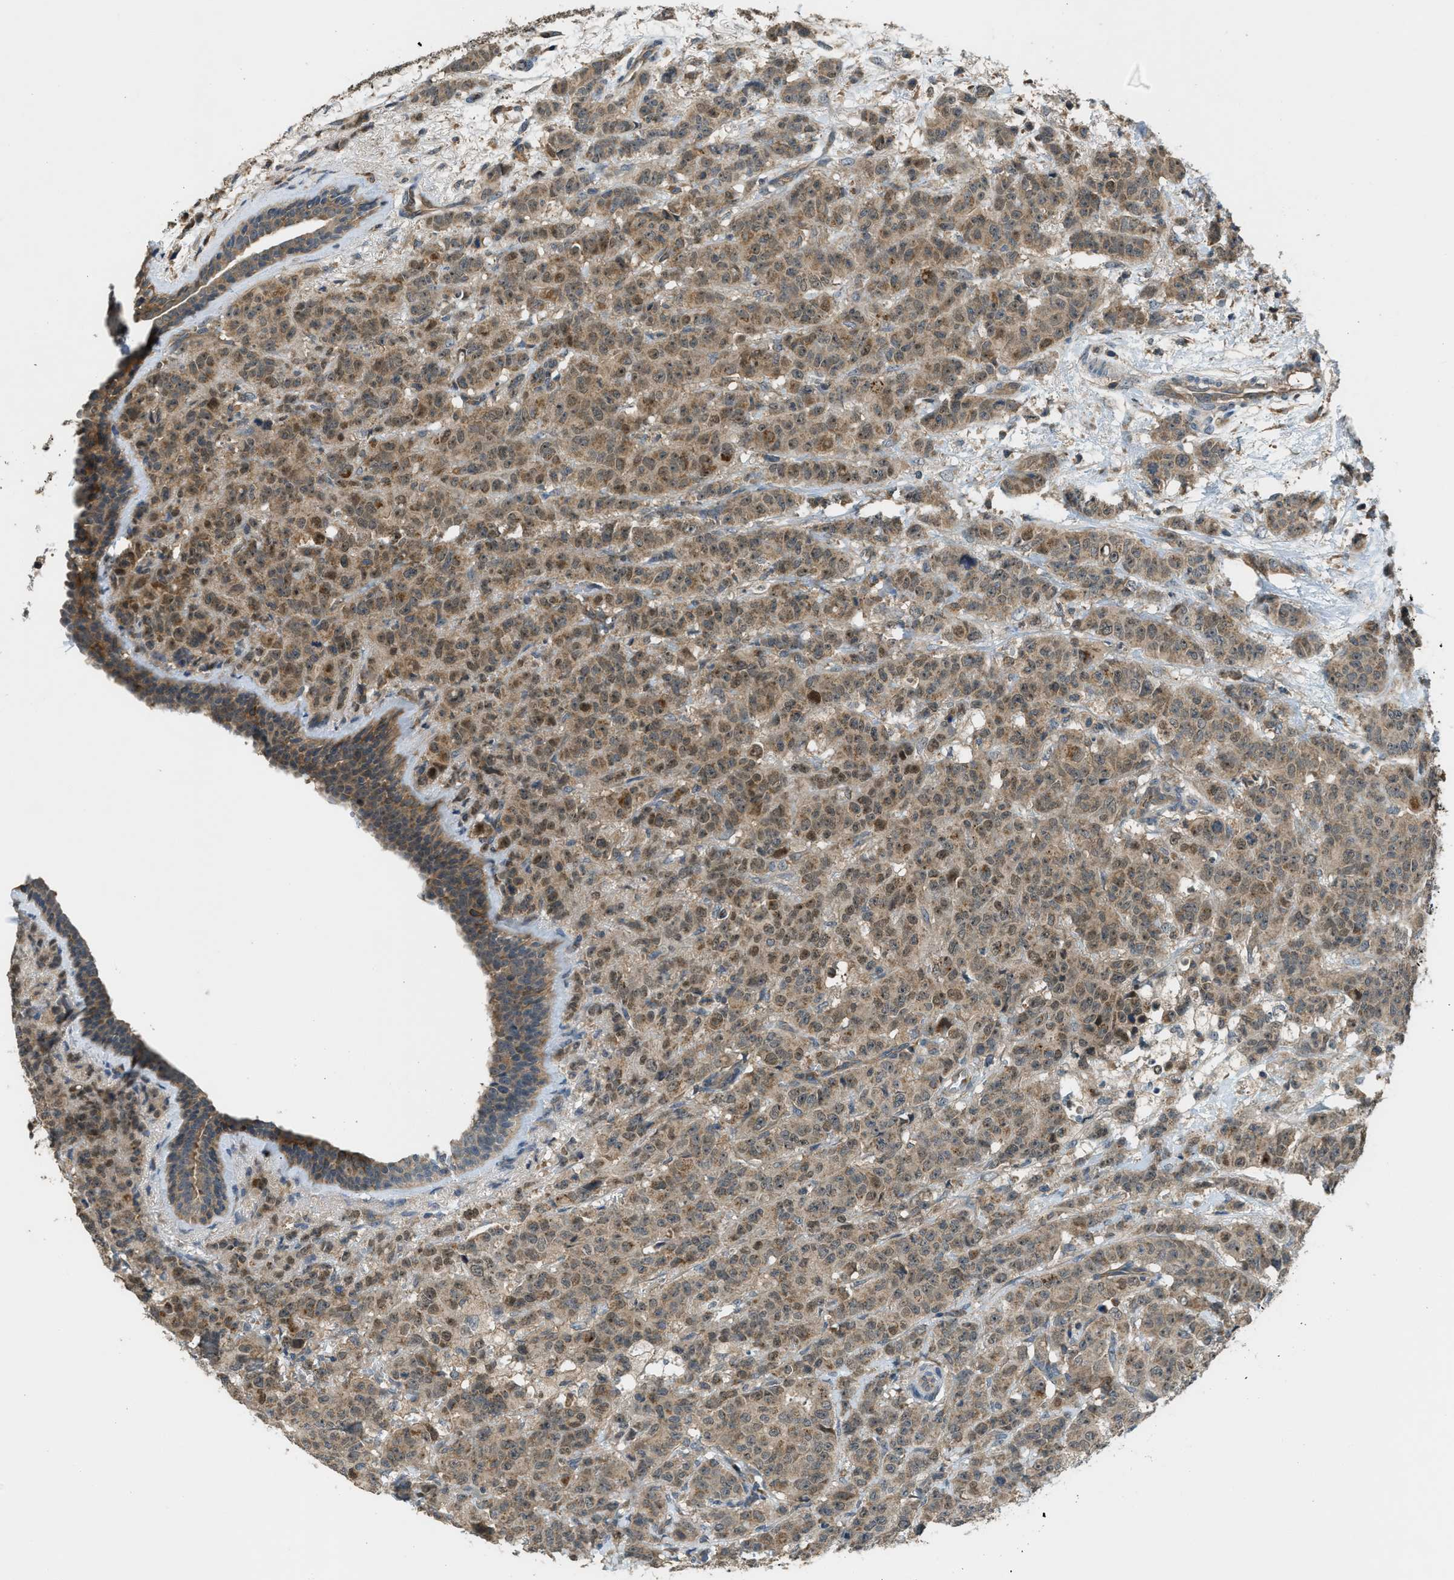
{"staining": {"intensity": "moderate", "quantity": ">75%", "location": "cytoplasmic/membranous"}, "tissue": "breast cancer", "cell_type": "Tumor cells", "image_type": "cancer", "snomed": [{"axis": "morphology", "description": "Normal tissue, NOS"}, {"axis": "morphology", "description": "Duct carcinoma"}, {"axis": "topography", "description": "Breast"}], "caption": "Moderate cytoplasmic/membranous expression for a protein is identified in about >75% of tumor cells of breast invasive ductal carcinoma using immunohistochemistry.", "gene": "ZNF71", "patient": {"sex": "female", "age": 40}}